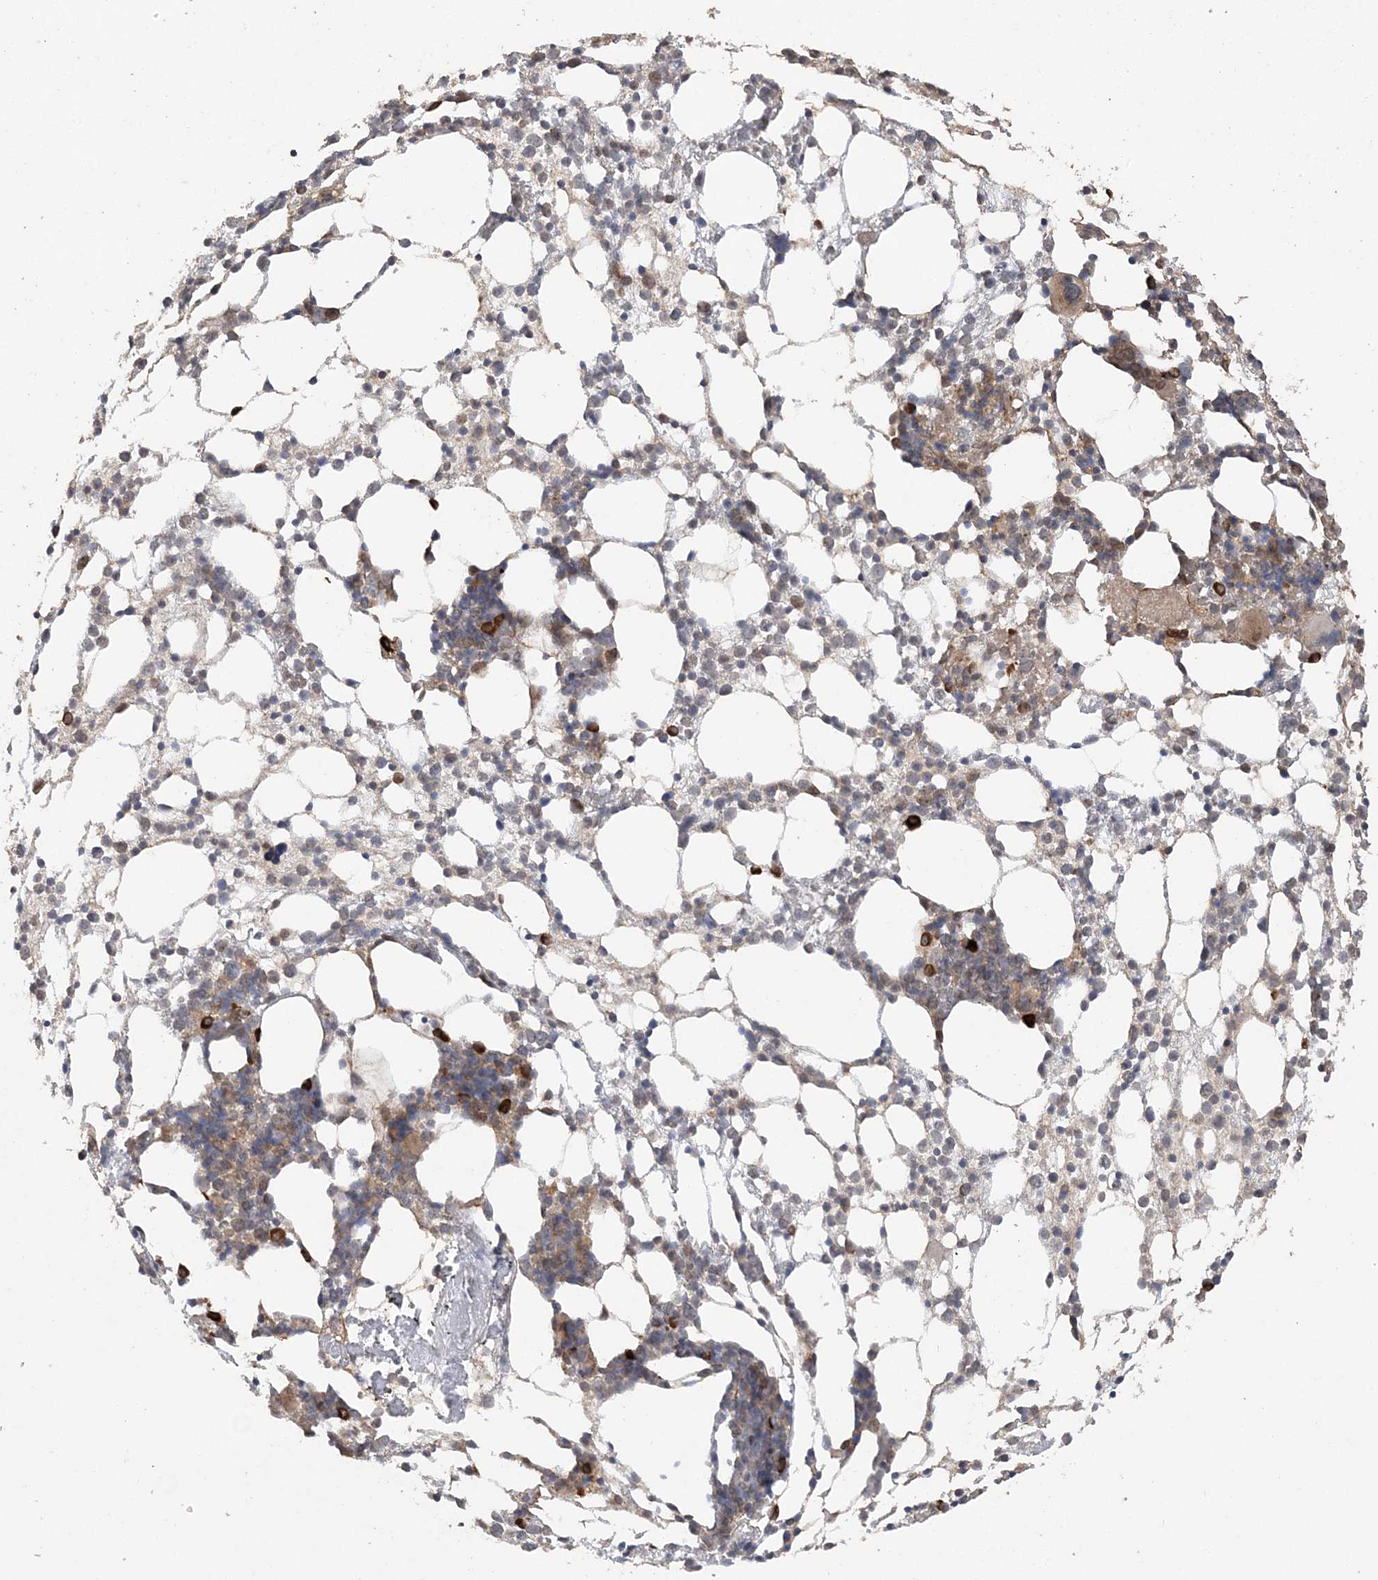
{"staining": {"intensity": "strong", "quantity": "<25%", "location": "cytoplasmic/membranous"}, "tissue": "bone marrow", "cell_type": "Hematopoietic cells", "image_type": "normal", "snomed": [{"axis": "morphology", "description": "Normal tissue, NOS"}, {"axis": "topography", "description": "Bone marrow"}], "caption": "Unremarkable bone marrow exhibits strong cytoplasmic/membranous positivity in about <25% of hematopoietic cells, visualized by immunohistochemistry.", "gene": "HERPUD1", "patient": {"sex": "female", "age": 57}}